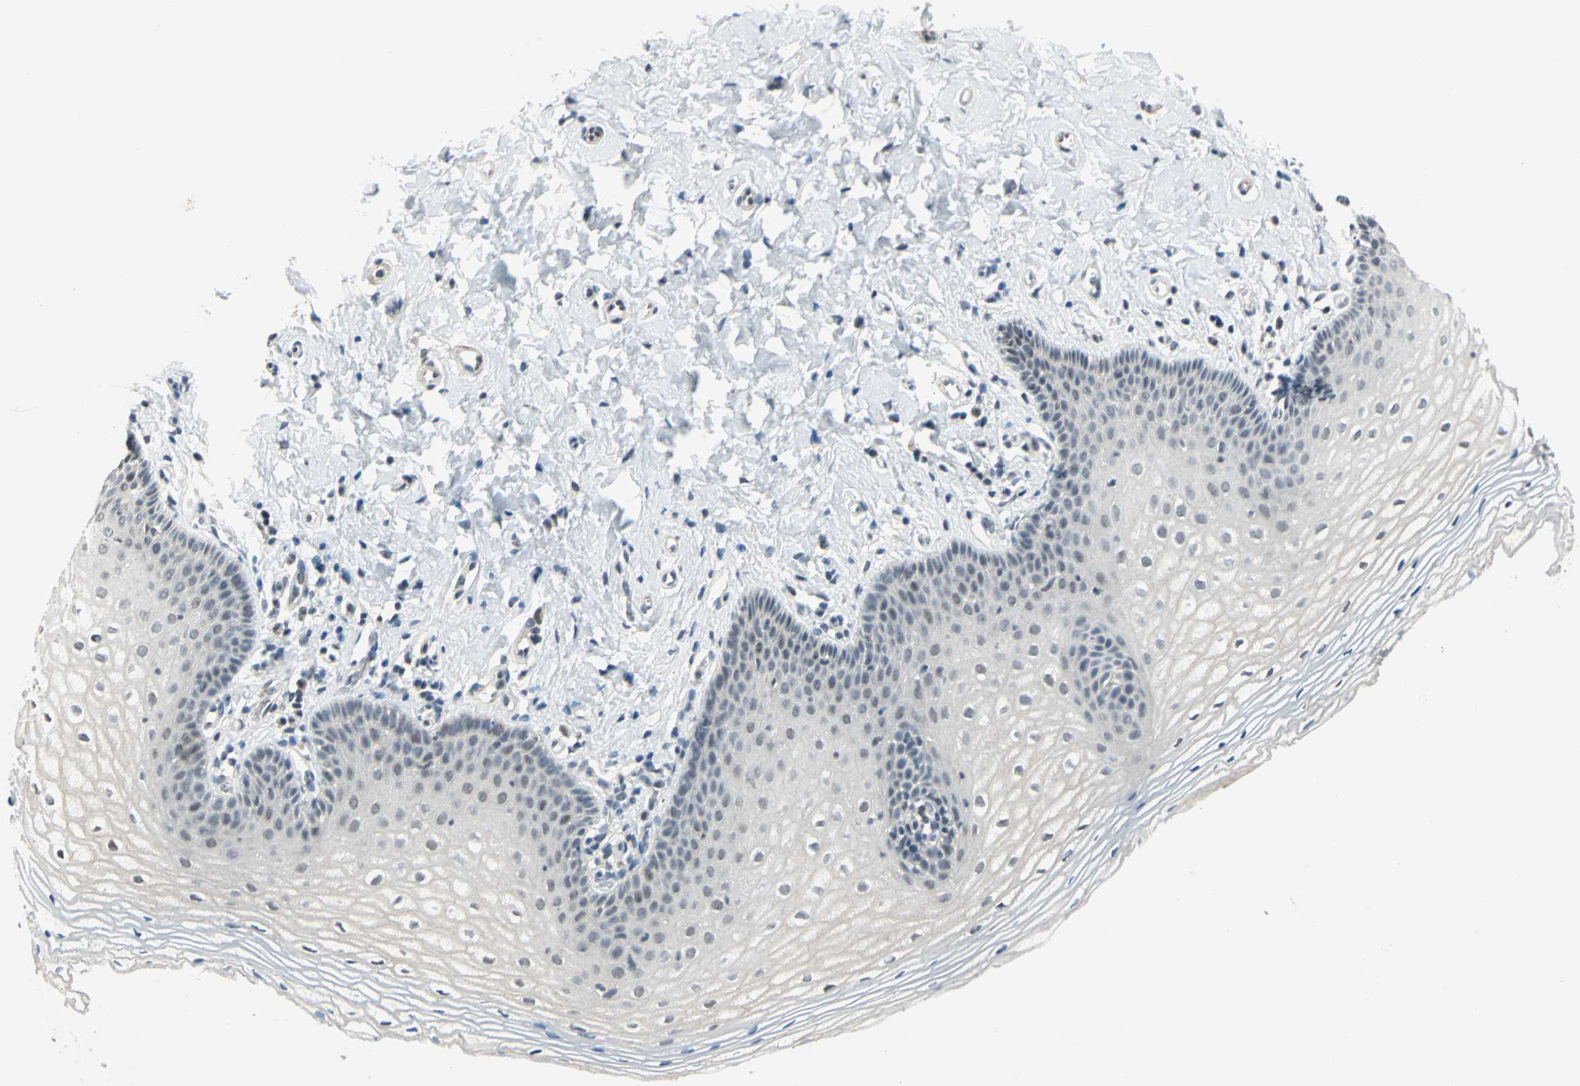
{"staining": {"intensity": "negative", "quantity": "none", "location": "none"}, "tissue": "vagina", "cell_type": "Squamous epithelial cells", "image_type": "normal", "snomed": [{"axis": "morphology", "description": "Normal tissue, NOS"}, {"axis": "topography", "description": "Vagina"}], "caption": "IHC of unremarkable vagina reveals no positivity in squamous epithelial cells. (Brightfield microscopy of DAB (3,3'-diaminobenzidine) immunohistochemistry (IHC) at high magnification).", "gene": "MTA1", "patient": {"sex": "female", "age": 55}}